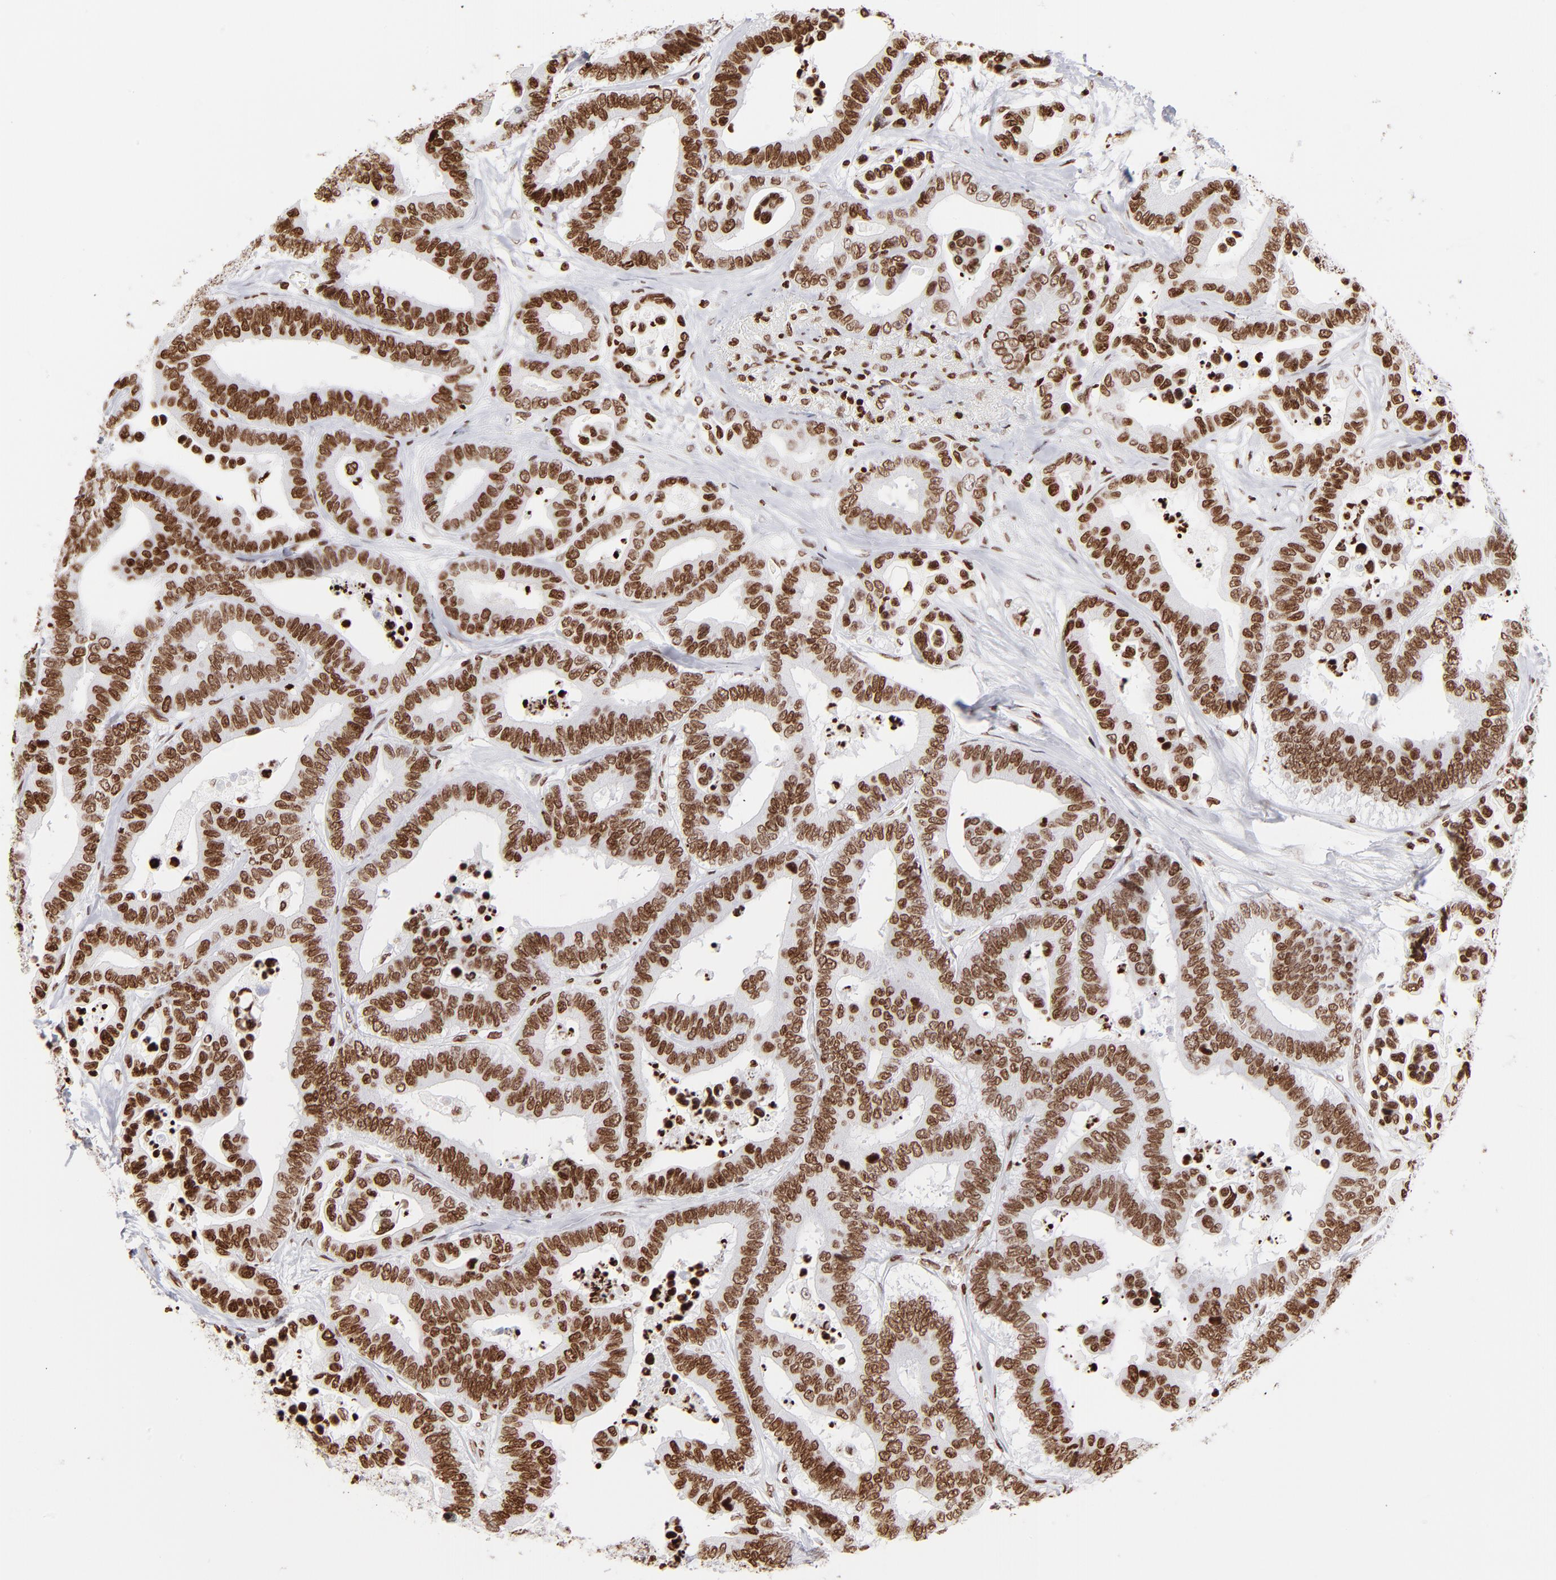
{"staining": {"intensity": "strong", "quantity": ">75%", "location": "nuclear"}, "tissue": "colorectal cancer", "cell_type": "Tumor cells", "image_type": "cancer", "snomed": [{"axis": "morphology", "description": "Adenocarcinoma, NOS"}, {"axis": "topography", "description": "Colon"}], "caption": "A high amount of strong nuclear expression is present in approximately >75% of tumor cells in adenocarcinoma (colorectal) tissue.", "gene": "RTL4", "patient": {"sex": "male", "age": 82}}